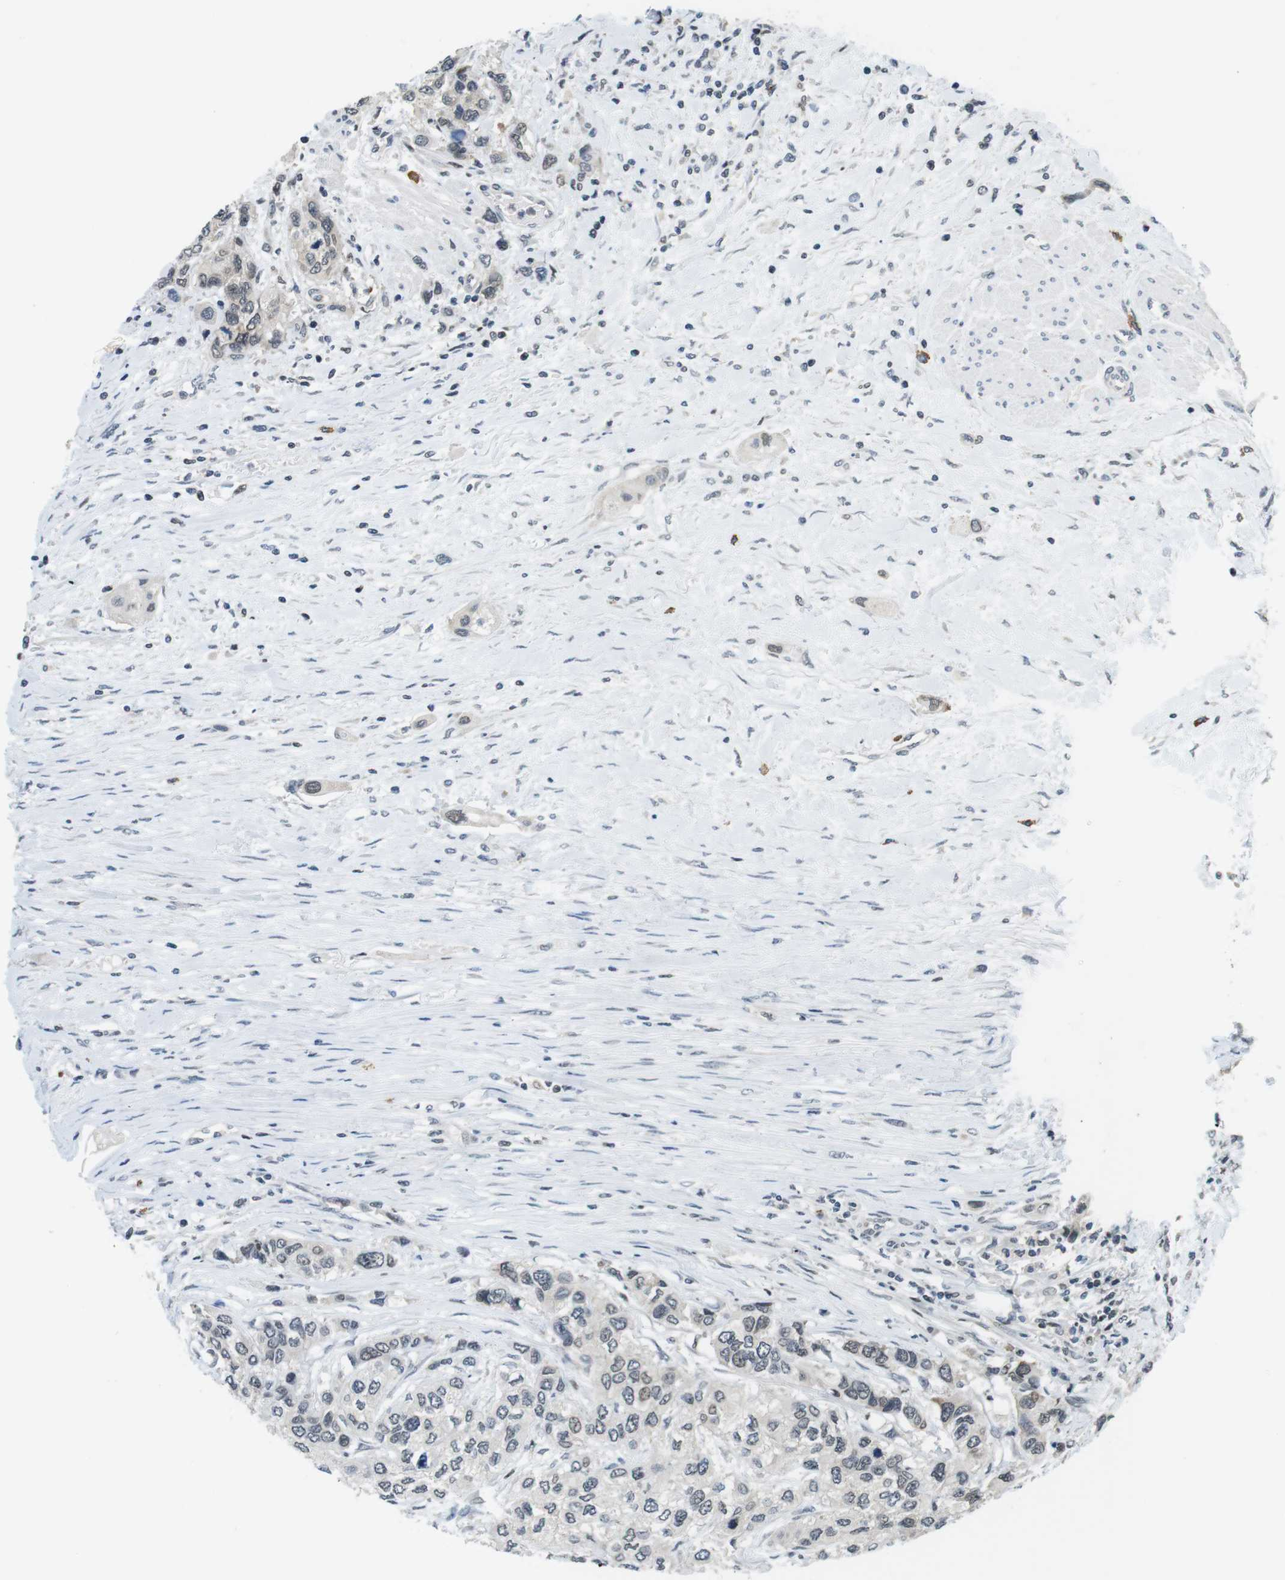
{"staining": {"intensity": "weak", "quantity": "<25%", "location": "nuclear"}, "tissue": "urothelial cancer", "cell_type": "Tumor cells", "image_type": "cancer", "snomed": [{"axis": "morphology", "description": "Urothelial carcinoma, High grade"}, {"axis": "topography", "description": "Urinary bladder"}], "caption": "There is no significant expression in tumor cells of urothelial cancer.", "gene": "NEK4", "patient": {"sex": "female", "age": 56}}